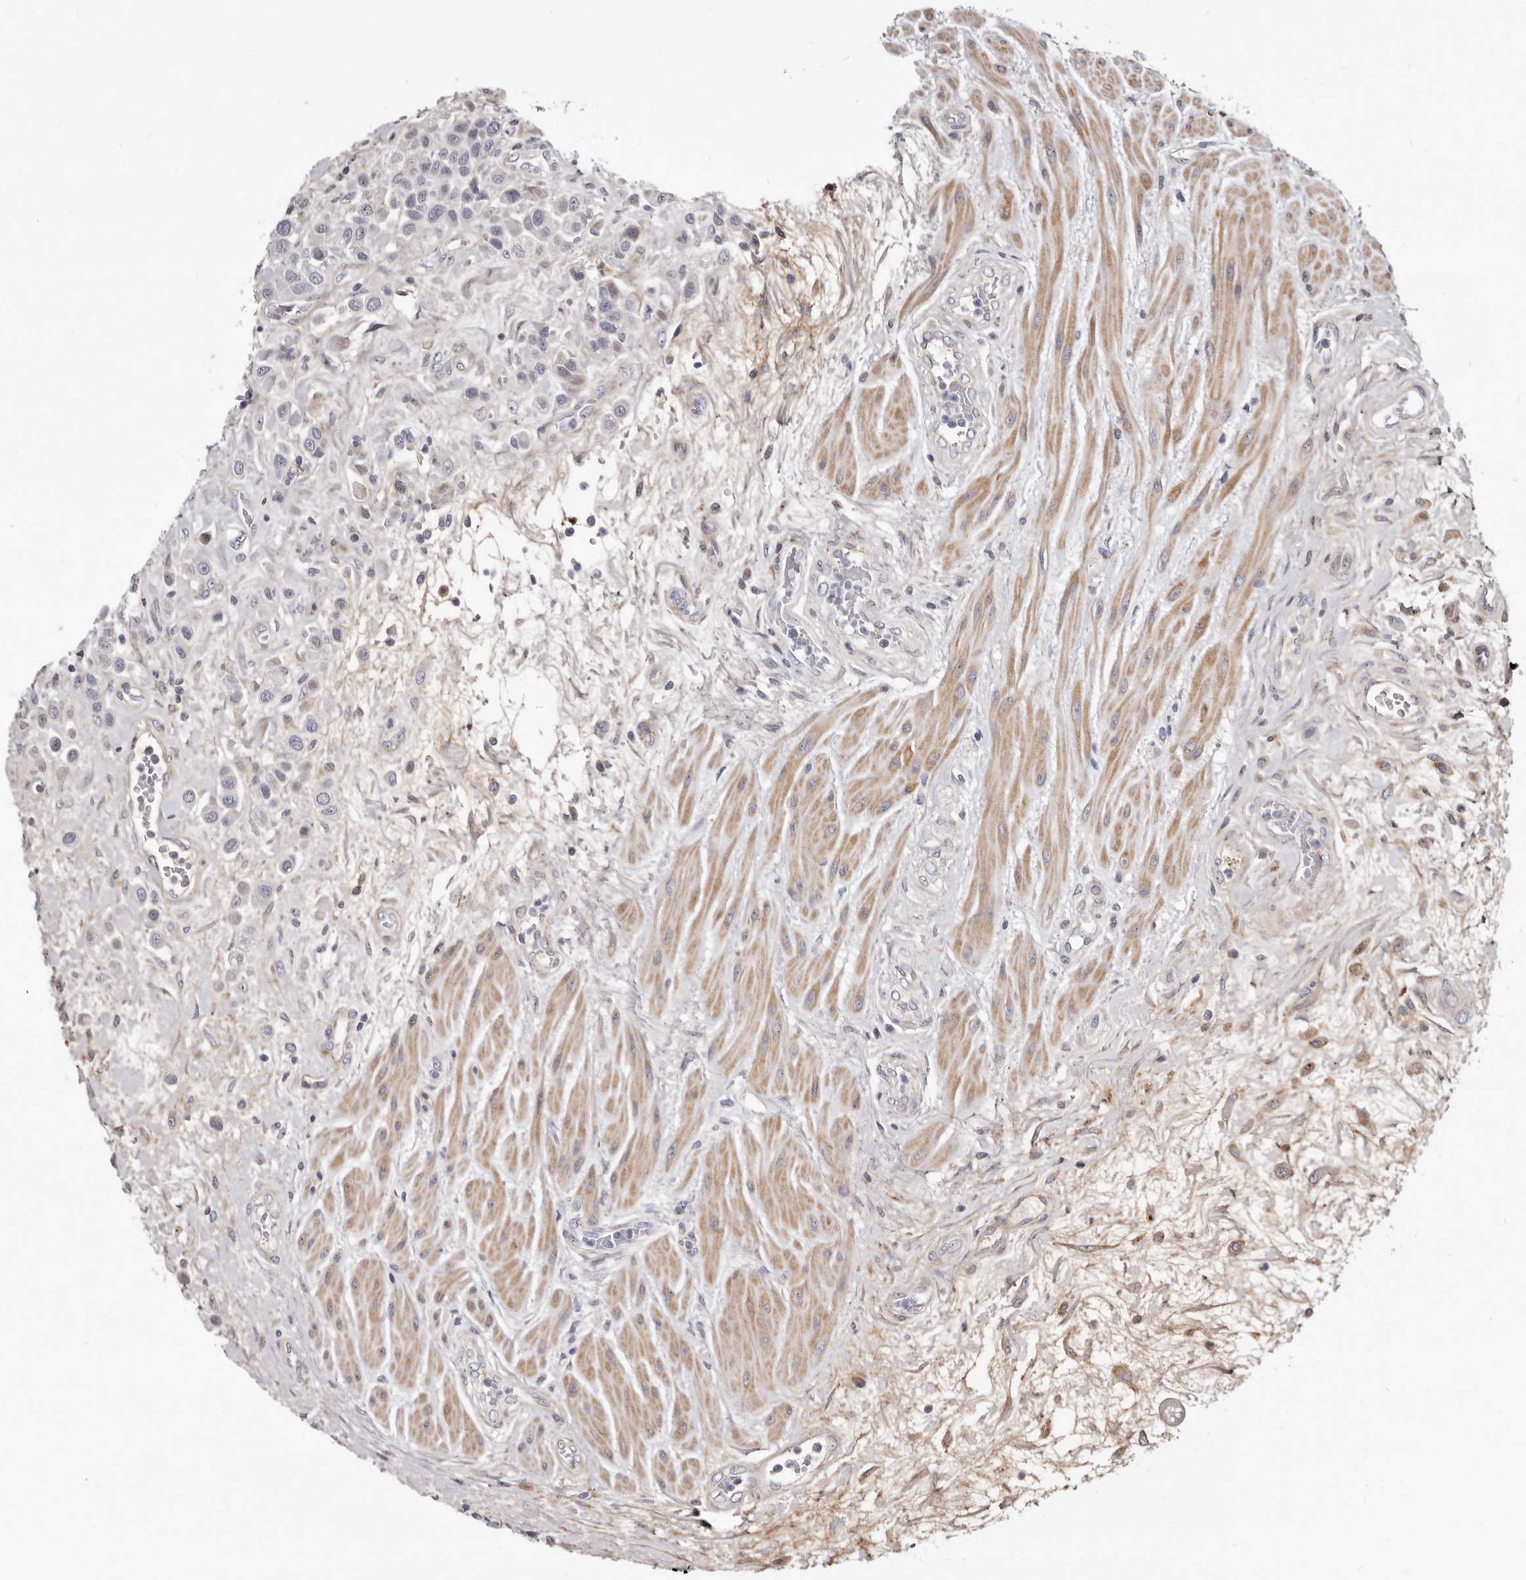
{"staining": {"intensity": "weak", "quantity": "25%-75%", "location": "cytoplasmic/membranous"}, "tissue": "urothelial cancer", "cell_type": "Tumor cells", "image_type": "cancer", "snomed": [{"axis": "morphology", "description": "Urothelial carcinoma, High grade"}, {"axis": "topography", "description": "Urinary bladder"}], "caption": "This micrograph shows immunohistochemistry (IHC) staining of urothelial carcinoma (high-grade), with low weak cytoplasmic/membranous positivity in about 25%-75% of tumor cells.", "gene": "NUBPL", "patient": {"sex": "male", "age": 50}}